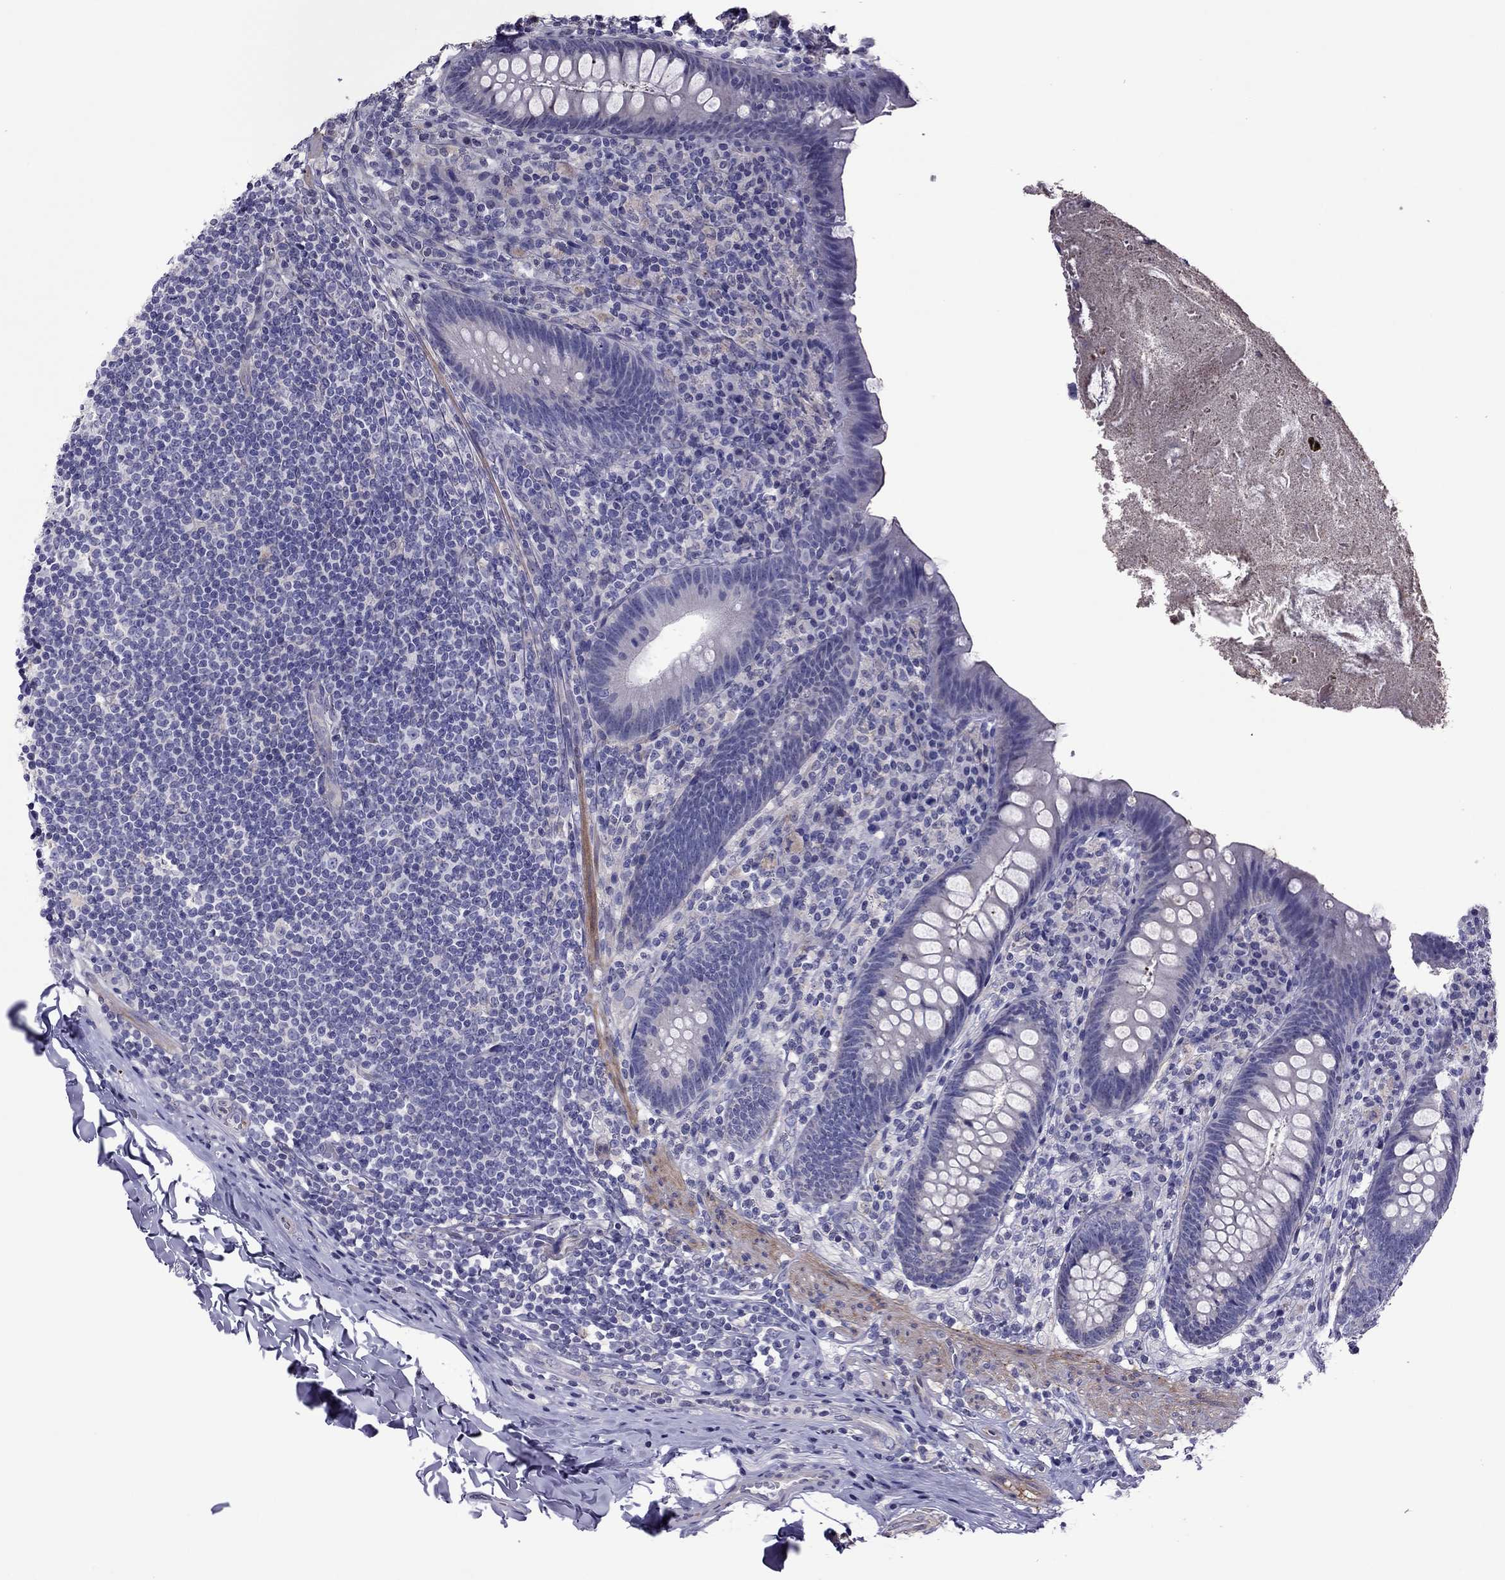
{"staining": {"intensity": "negative", "quantity": "none", "location": "none"}, "tissue": "appendix", "cell_type": "Glandular cells", "image_type": "normal", "snomed": [{"axis": "morphology", "description": "Normal tissue, NOS"}, {"axis": "topography", "description": "Appendix"}], "caption": "Micrograph shows no protein staining in glandular cells of normal appendix.", "gene": "SLC16A8", "patient": {"sex": "male", "age": 47}}